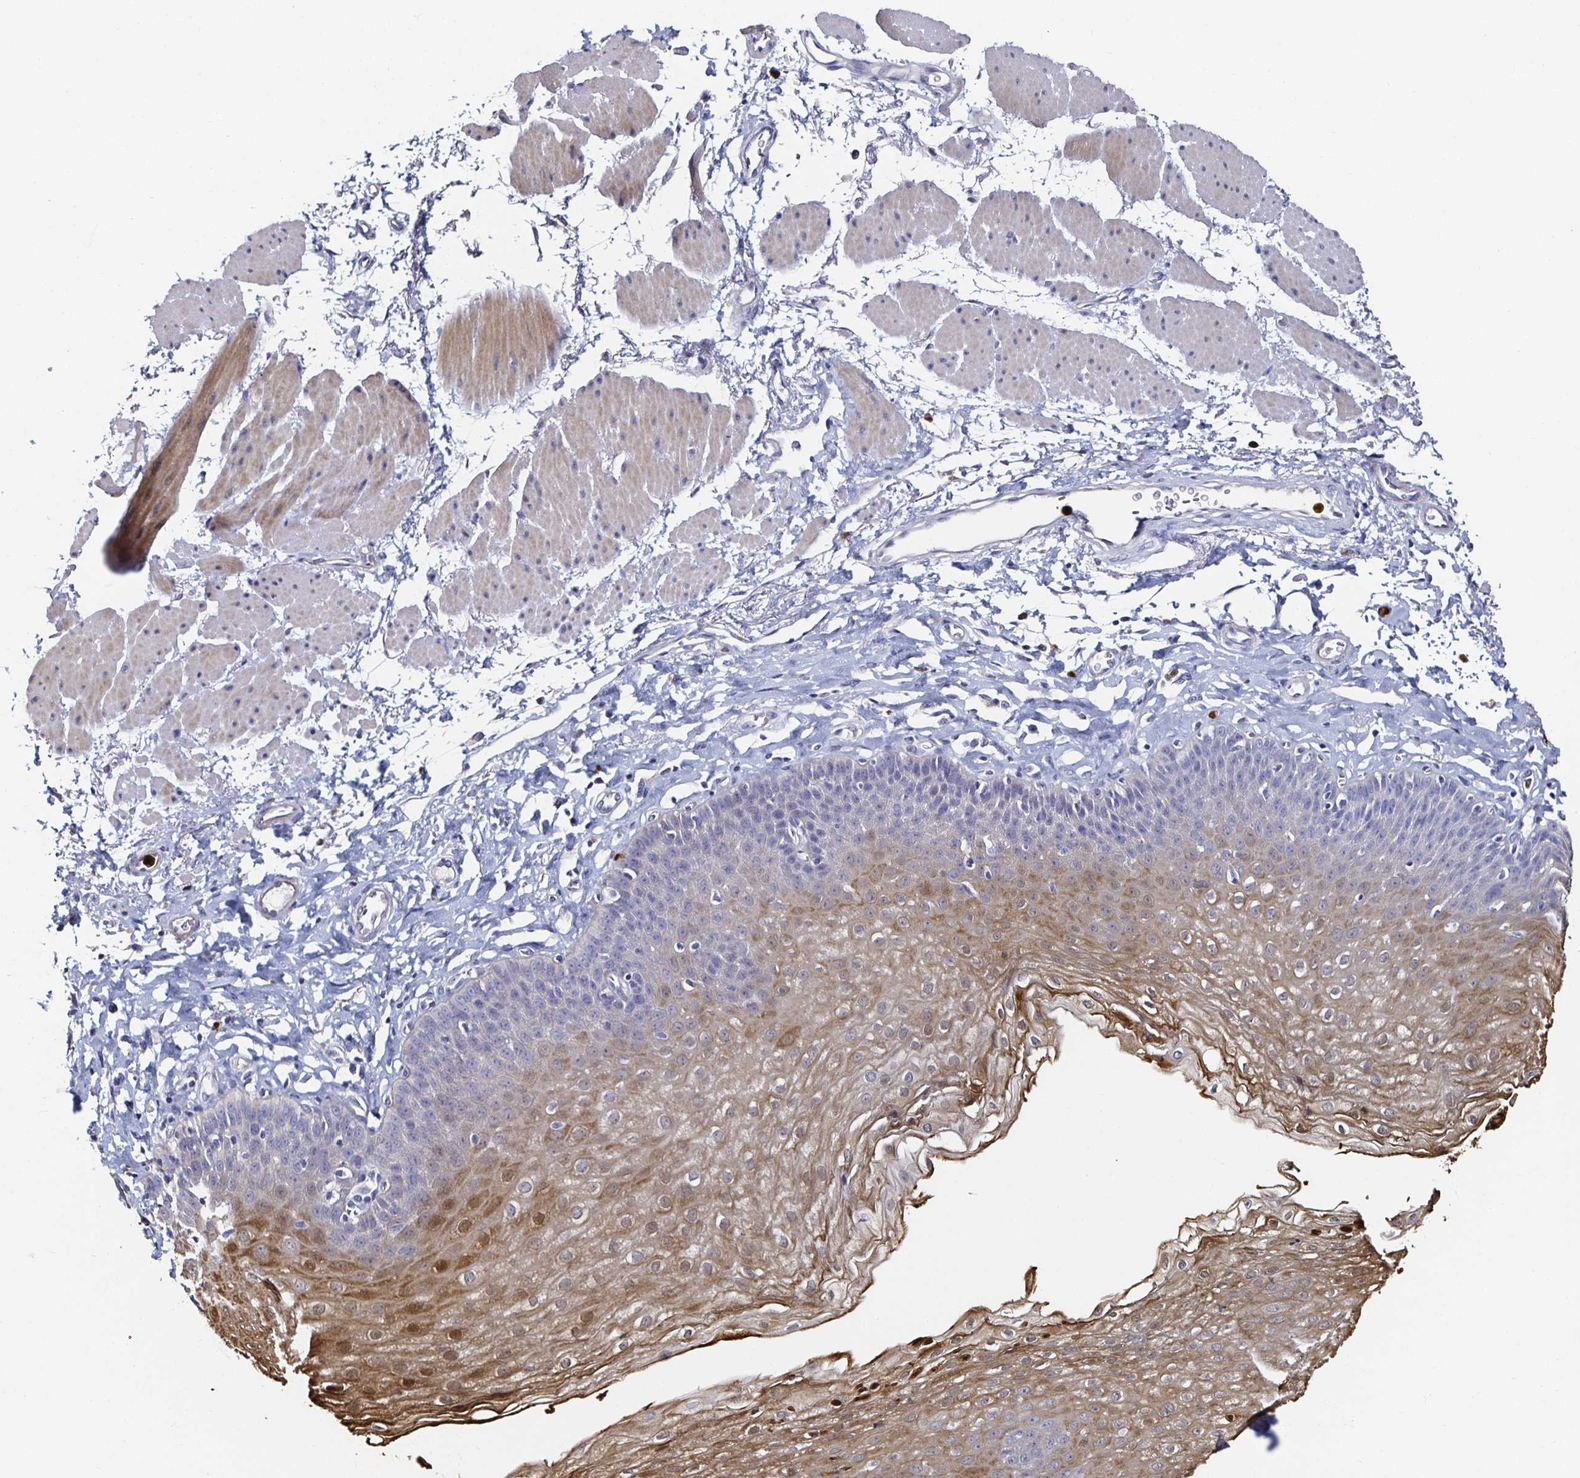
{"staining": {"intensity": "moderate", "quantity": "25%-75%", "location": "cytoplasmic/membranous,nuclear"}, "tissue": "esophagus", "cell_type": "Squamous epithelial cells", "image_type": "normal", "snomed": [{"axis": "morphology", "description": "Normal tissue, NOS"}, {"axis": "topography", "description": "Esophagus"}], "caption": "Normal esophagus exhibits moderate cytoplasmic/membranous,nuclear expression in about 25%-75% of squamous epithelial cells Ihc stains the protein in brown and the nuclei are stained blue..", "gene": "TLR4", "patient": {"sex": "female", "age": 81}}